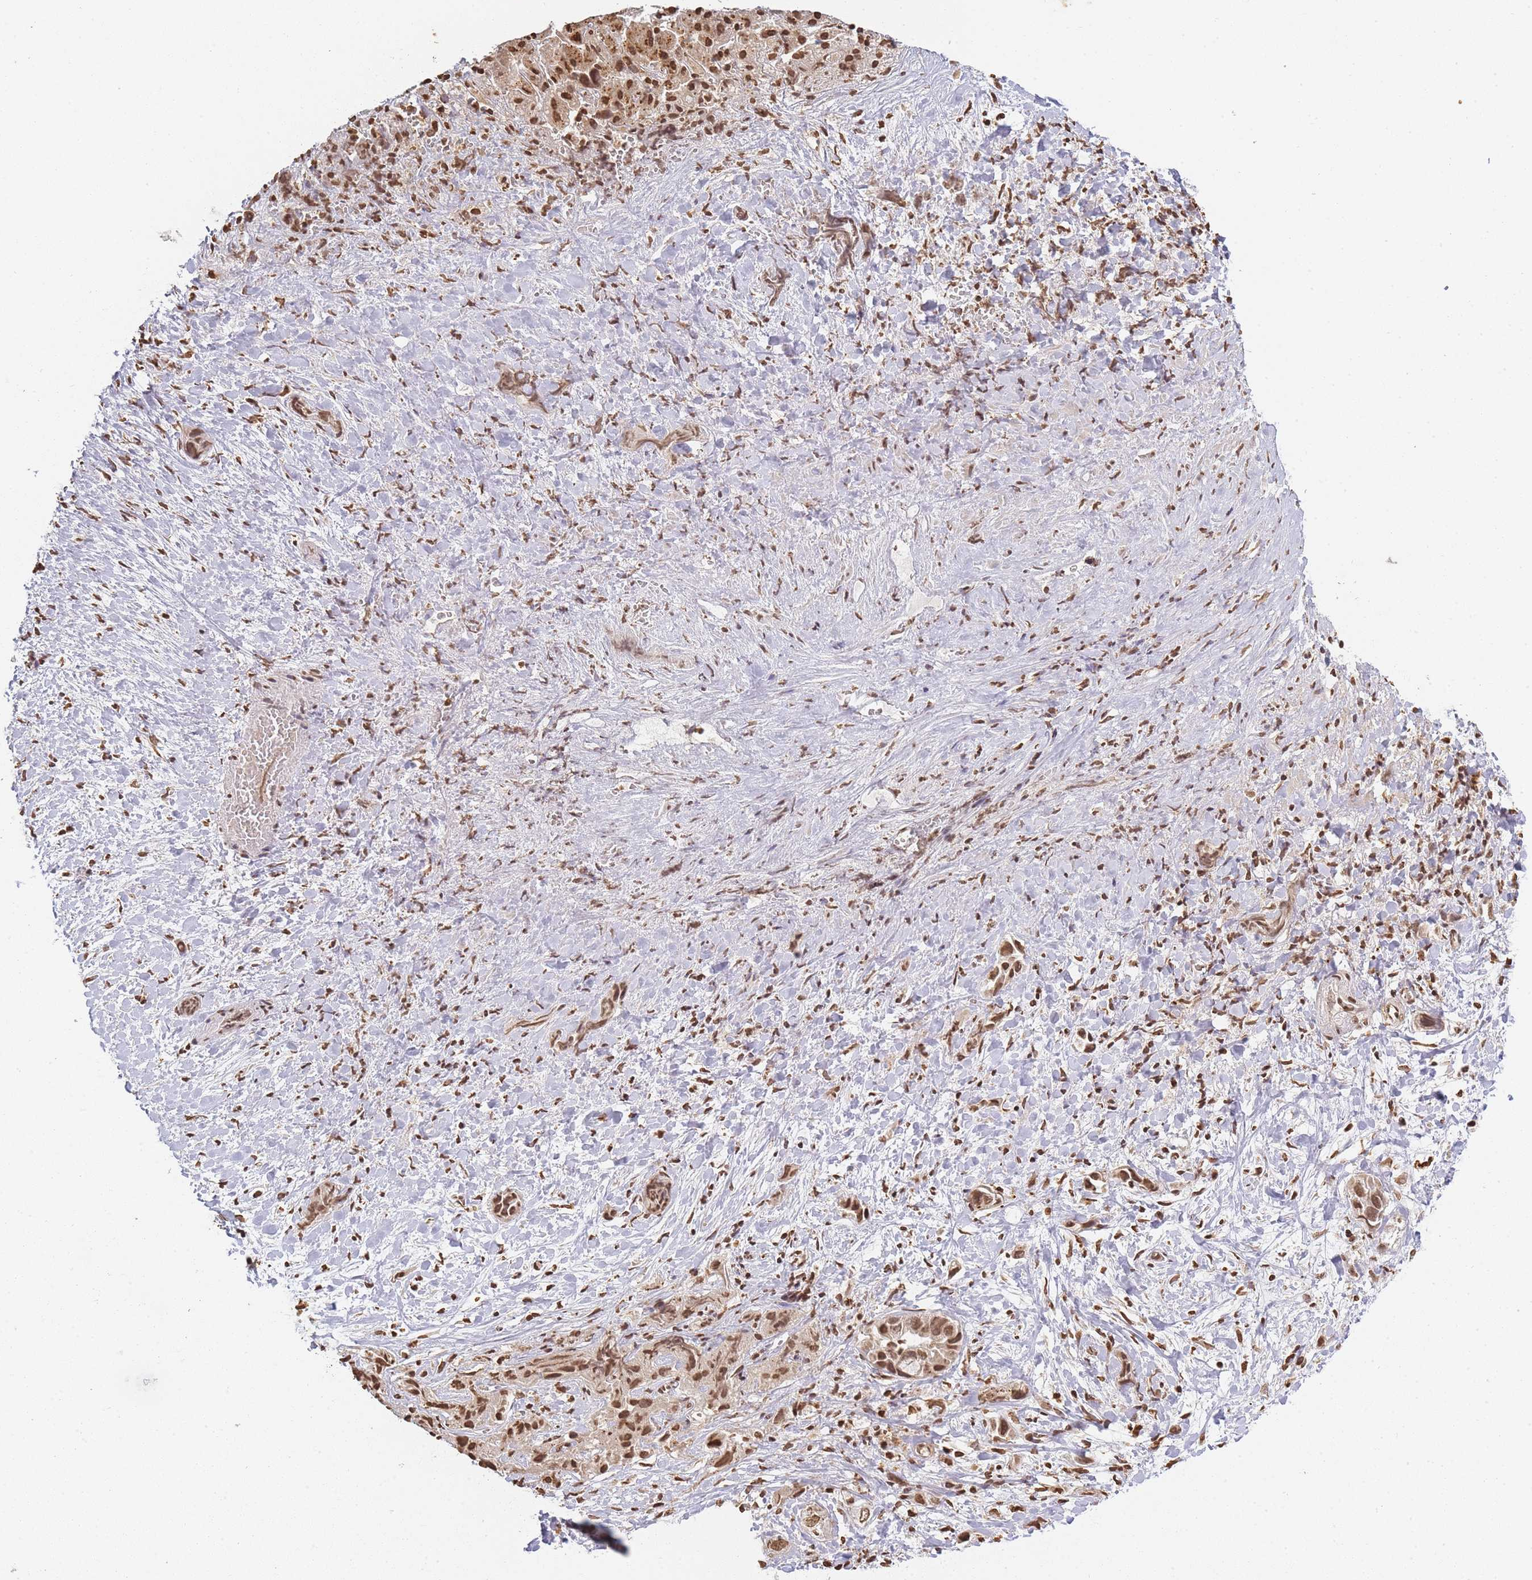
{"staining": {"intensity": "moderate", "quantity": ">75%", "location": "nuclear"}, "tissue": "liver cancer", "cell_type": "Tumor cells", "image_type": "cancer", "snomed": [{"axis": "morphology", "description": "Cholangiocarcinoma"}, {"axis": "topography", "description": "Liver"}], "caption": "Protein staining of liver cholangiocarcinoma tissue exhibits moderate nuclear expression in approximately >75% of tumor cells.", "gene": "WWTR1", "patient": {"sex": "female", "age": 52}}